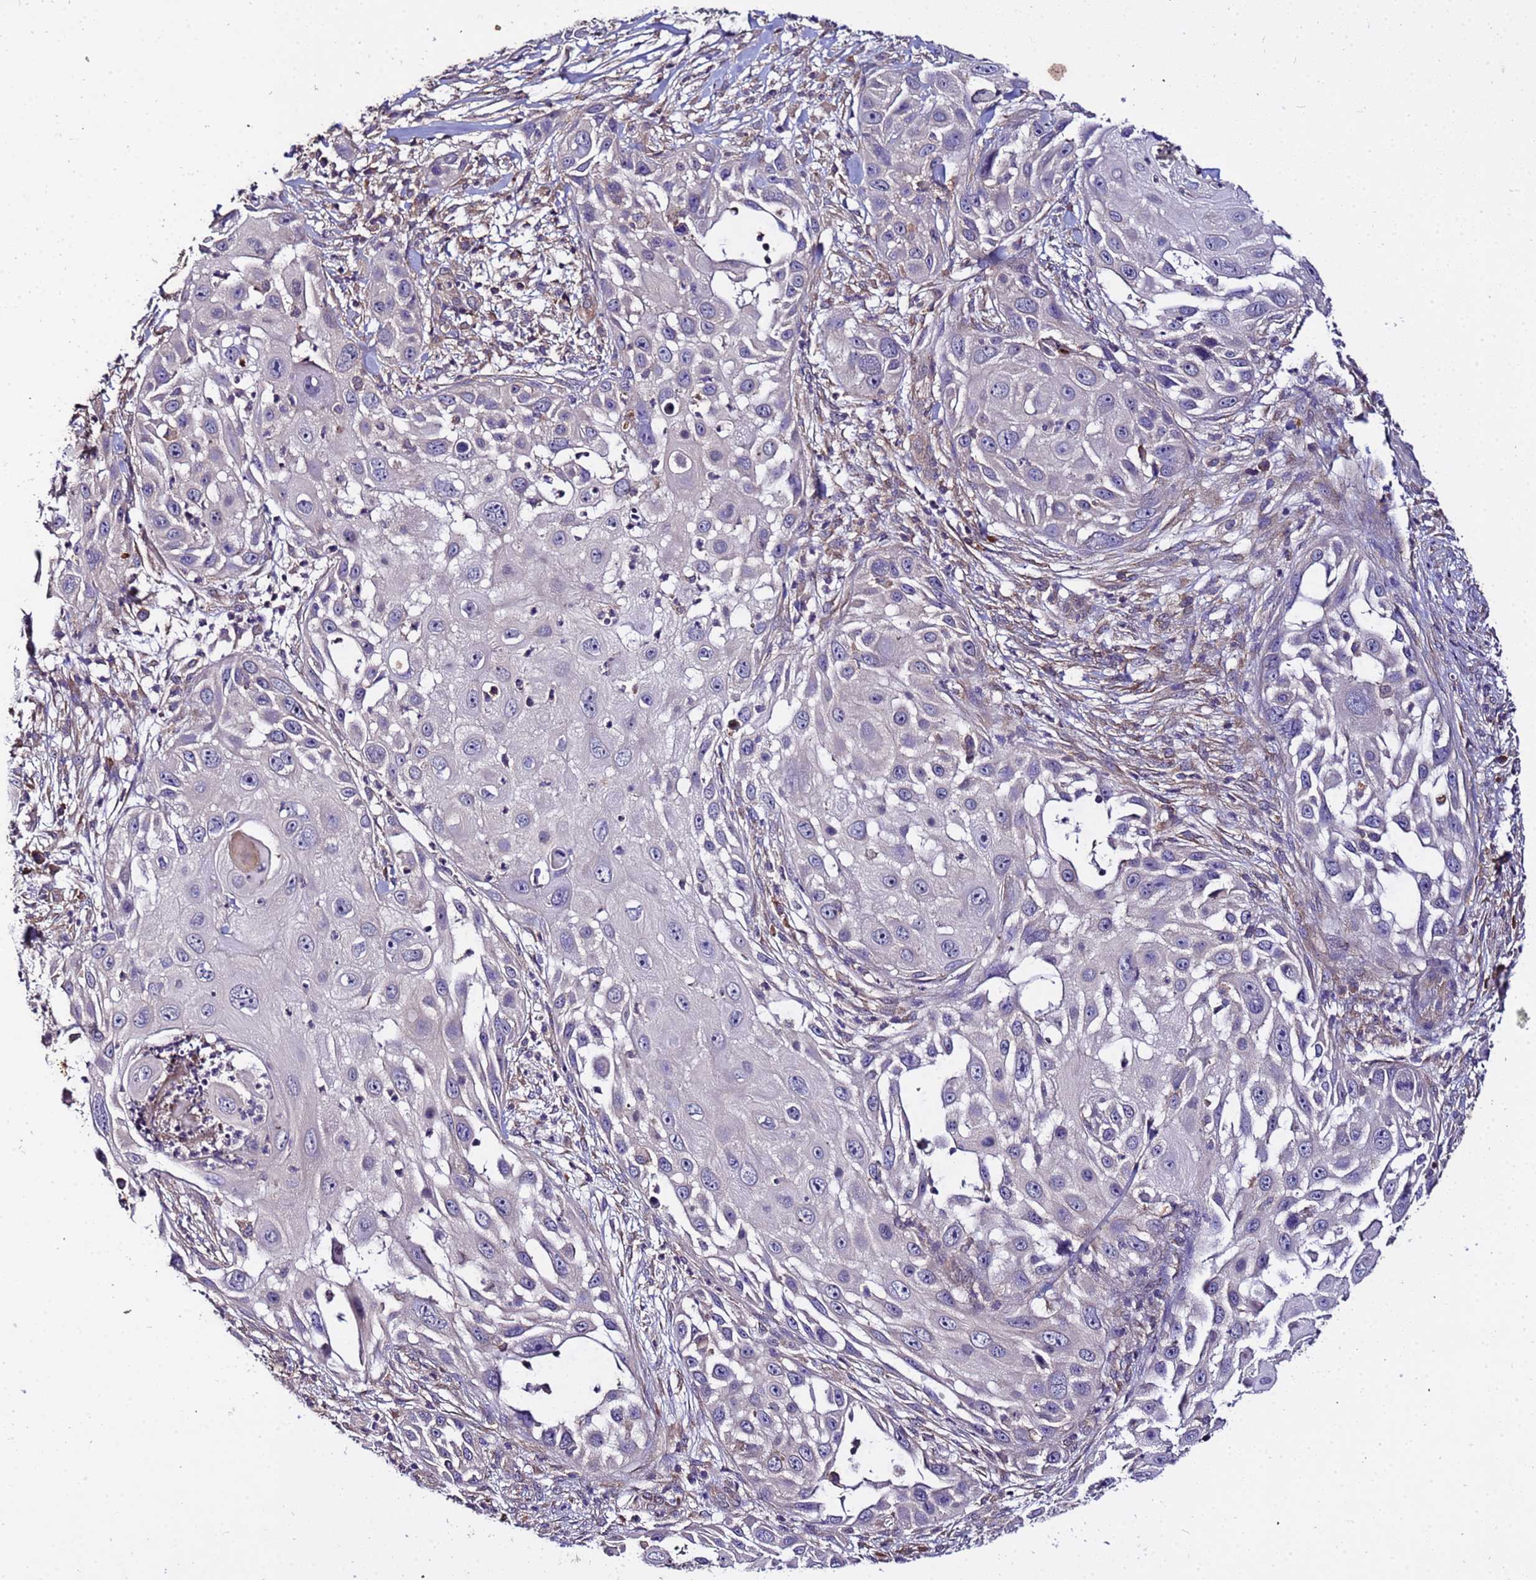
{"staining": {"intensity": "negative", "quantity": "none", "location": "none"}, "tissue": "skin cancer", "cell_type": "Tumor cells", "image_type": "cancer", "snomed": [{"axis": "morphology", "description": "Squamous cell carcinoma, NOS"}, {"axis": "topography", "description": "Skin"}], "caption": "Protein analysis of skin cancer (squamous cell carcinoma) reveals no significant positivity in tumor cells. (Stains: DAB immunohistochemistry with hematoxylin counter stain, Microscopy: brightfield microscopy at high magnification).", "gene": "GSPT2", "patient": {"sex": "female", "age": 44}}